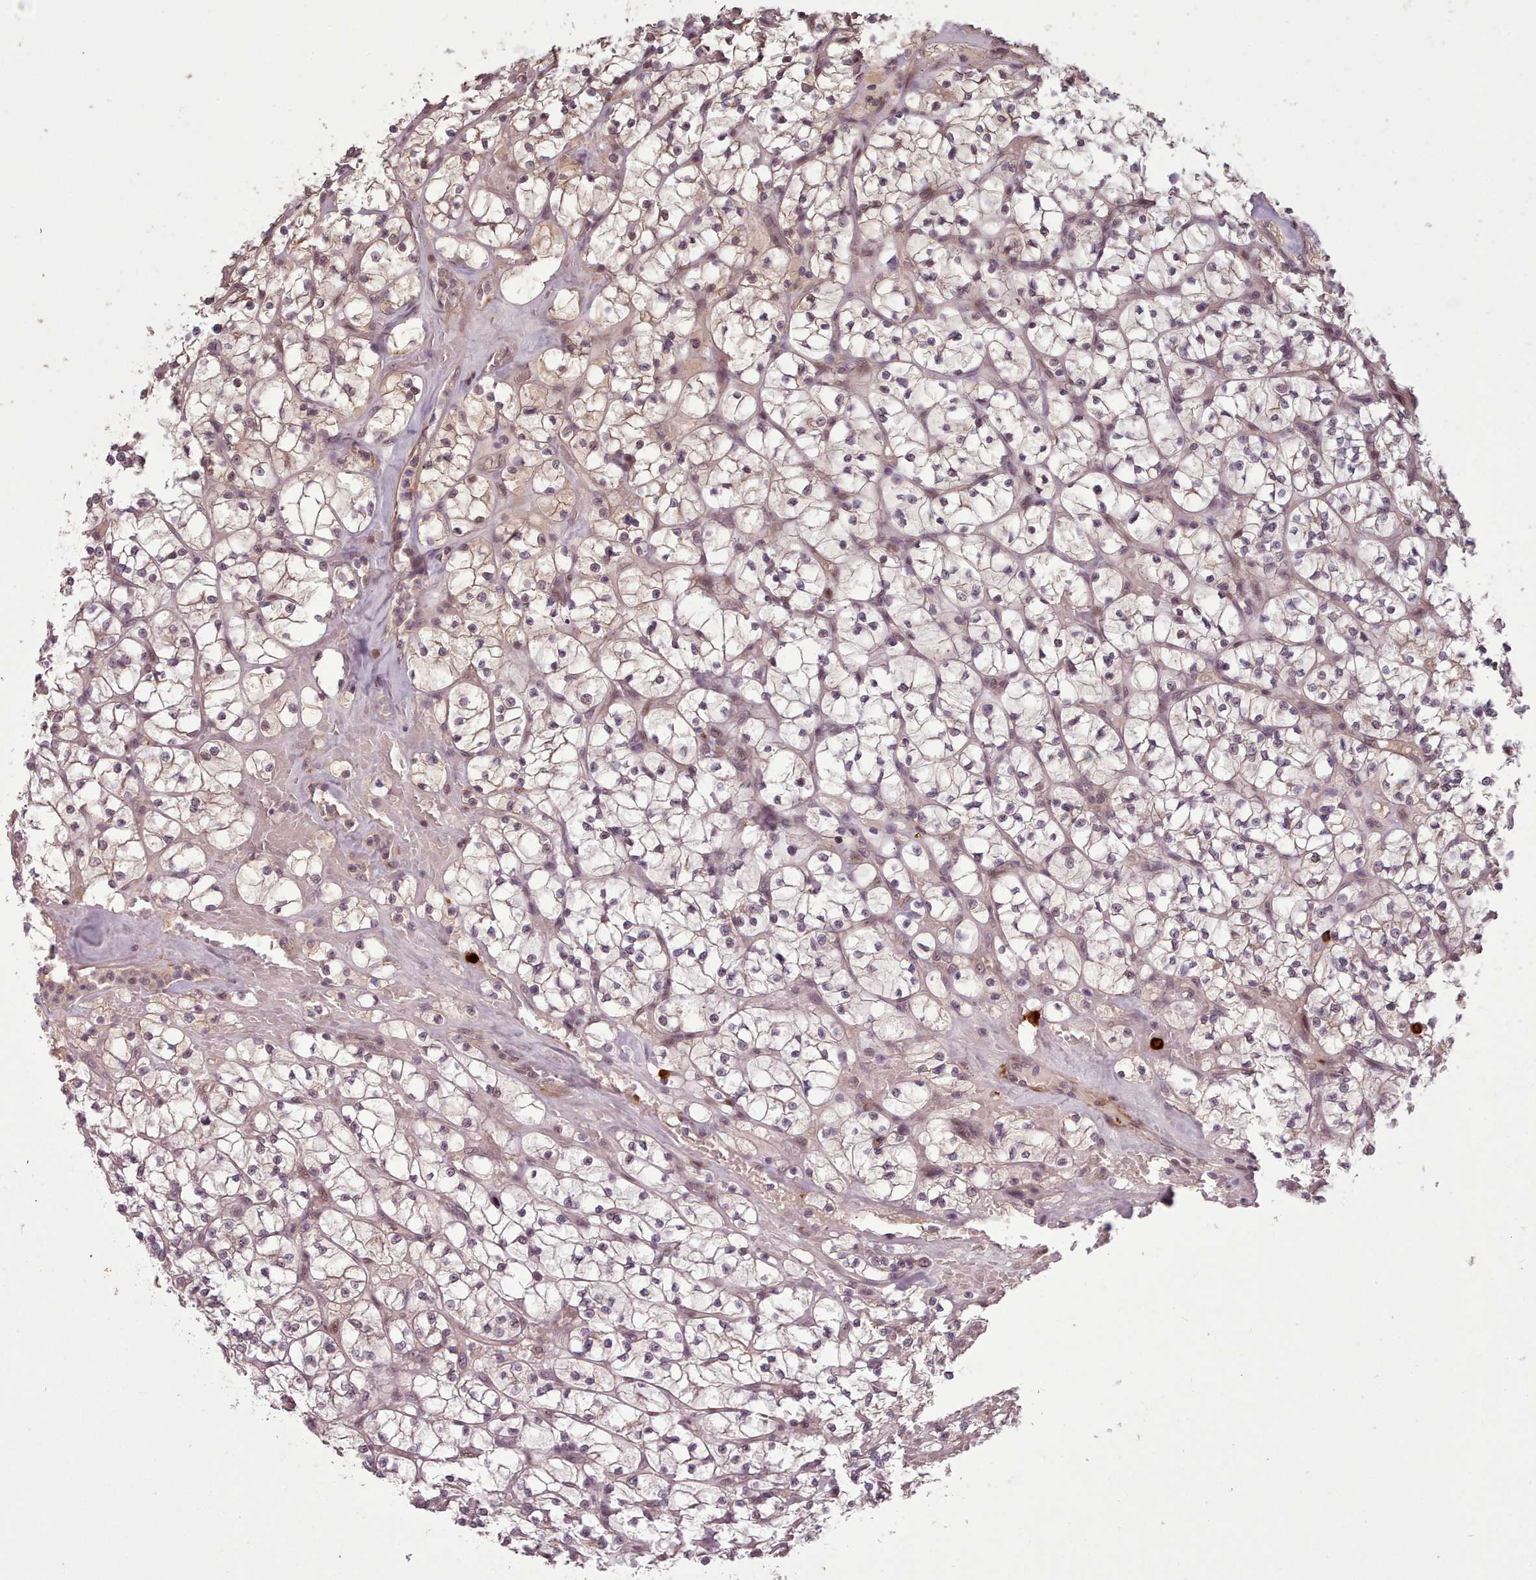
{"staining": {"intensity": "weak", "quantity": "25%-75%", "location": "cytoplasmic/membranous"}, "tissue": "renal cancer", "cell_type": "Tumor cells", "image_type": "cancer", "snomed": [{"axis": "morphology", "description": "Adenocarcinoma, NOS"}, {"axis": "topography", "description": "Kidney"}], "caption": "Renal cancer (adenocarcinoma) stained with DAB (3,3'-diaminobenzidine) immunohistochemistry (IHC) shows low levels of weak cytoplasmic/membranous positivity in approximately 25%-75% of tumor cells.", "gene": "CDC6", "patient": {"sex": "female", "age": 64}}